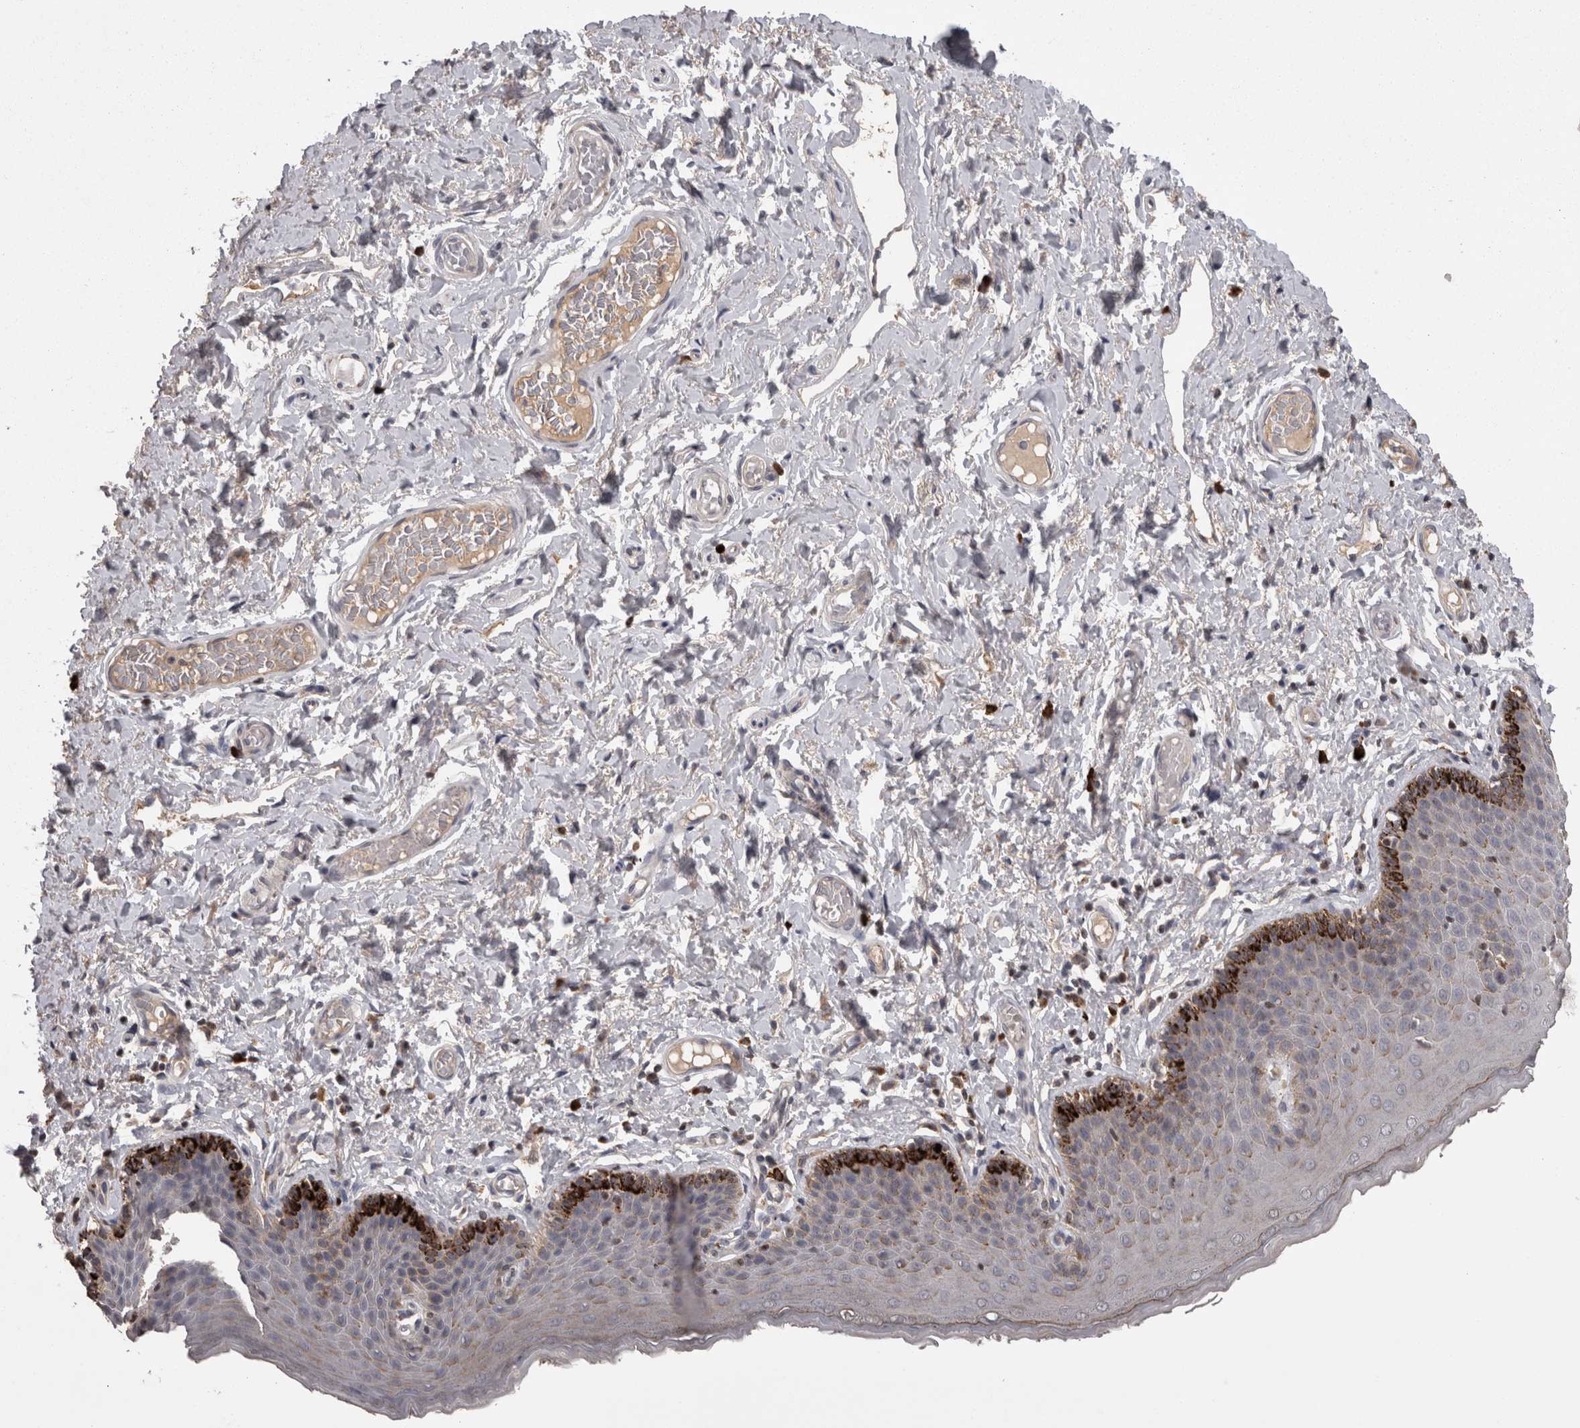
{"staining": {"intensity": "strong", "quantity": "<25%", "location": "cytoplasmic/membranous"}, "tissue": "skin", "cell_type": "Epidermal cells", "image_type": "normal", "snomed": [{"axis": "morphology", "description": "Normal tissue, NOS"}, {"axis": "topography", "description": "Vulva"}], "caption": "Immunohistochemical staining of normal human skin shows medium levels of strong cytoplasmic/membranous staining in about <25% of epidermal cells. The staining was performed using DAB (3,3'-diaminobenzidine) to visualize the protein expression in brown, while the nuclei were stained in blue with hematoxylin (Magnification: 20x).", "gene": "PCM1", "patient": {"sex": "female", "age": 66}}